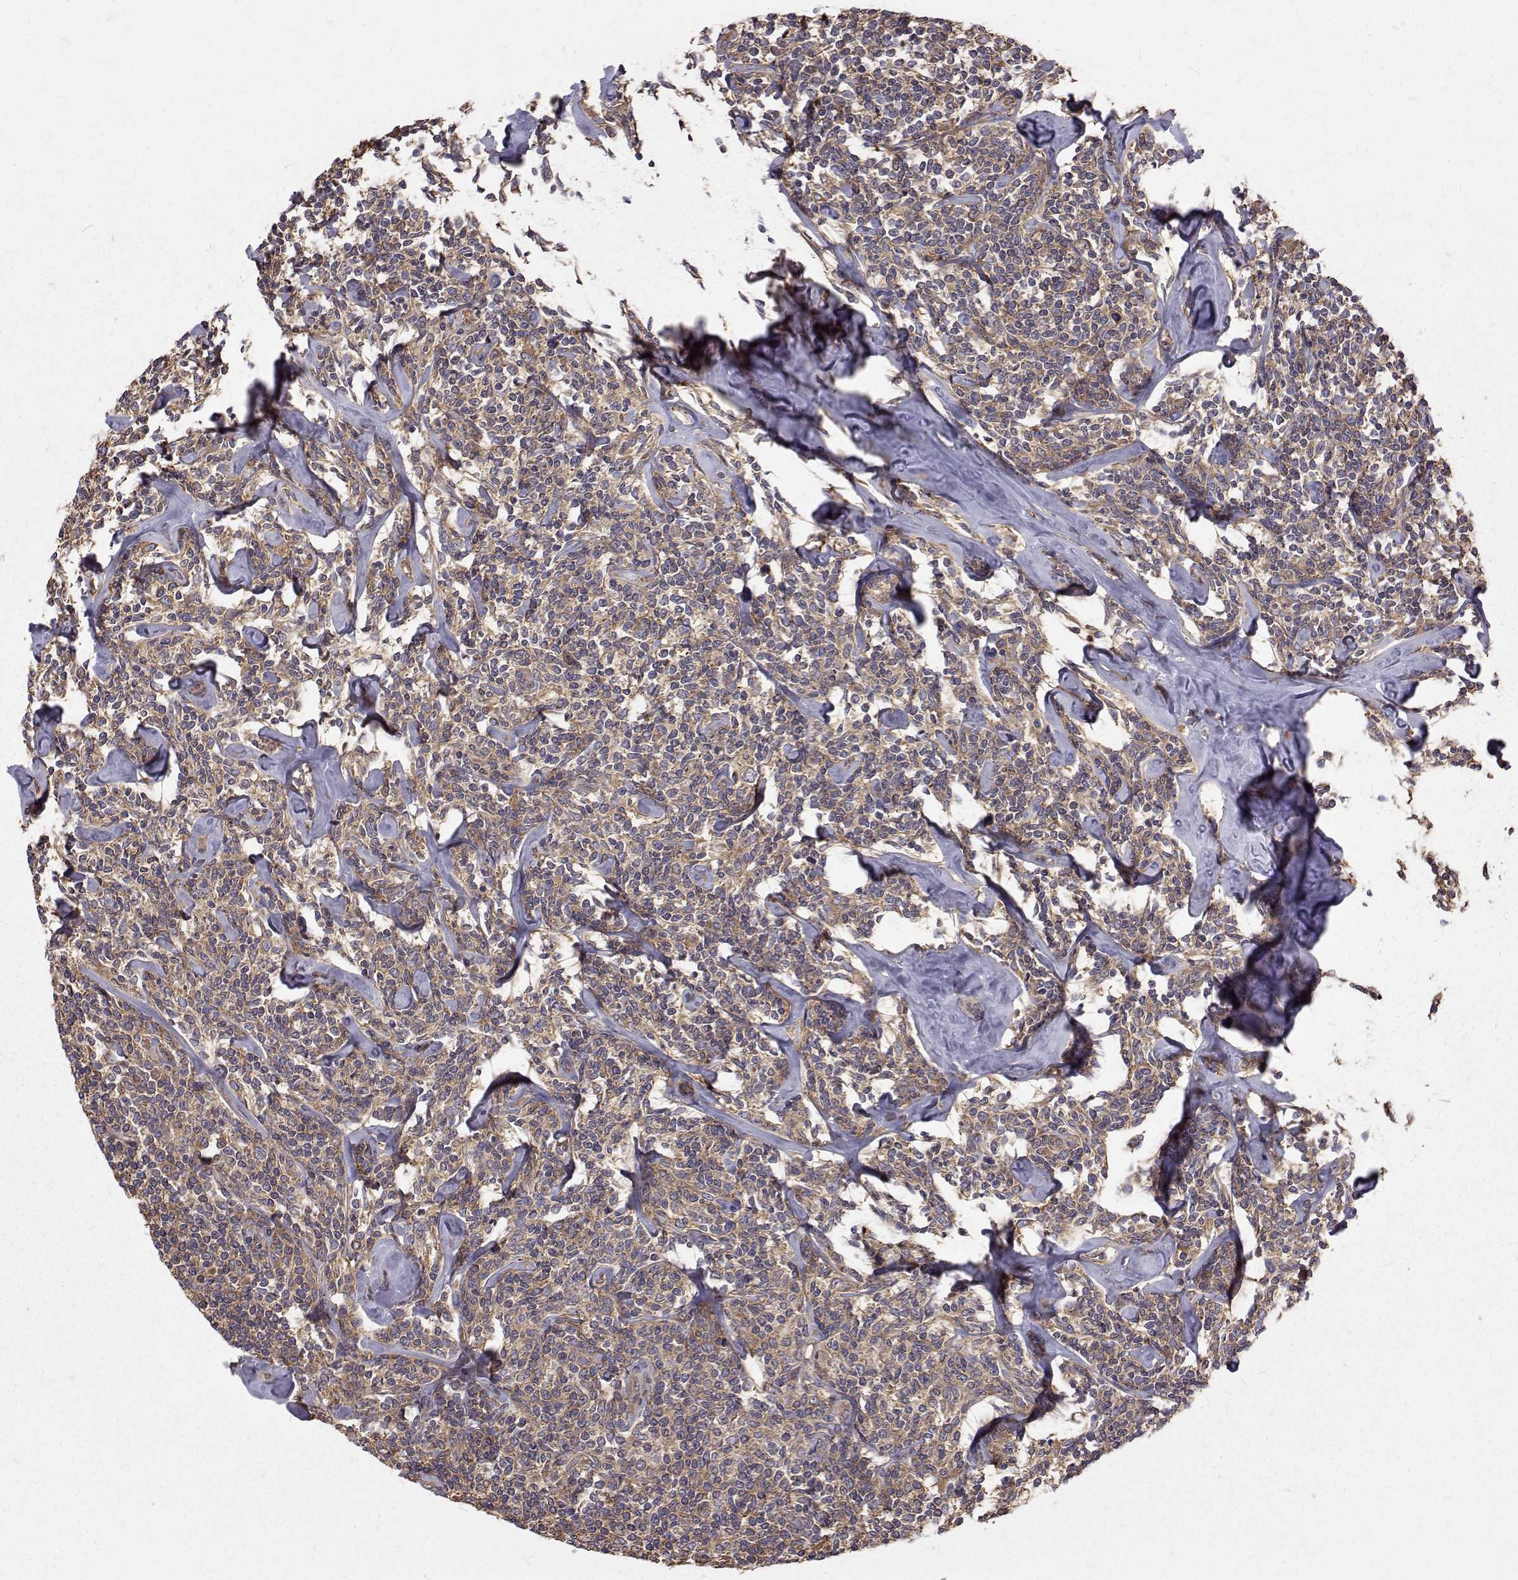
{"staining": {"intensity": "weak", "quantity": "25%-75%", "location": "cytoplasmic/membranous"}, "tissue": "lymphoma", "cell_type": "Tumor cells", "image_type": "cancer", "snomed": [{"axis": "morphology", "description": "Malignant lymphoma, non-Hodgkin's type, Low grade"}, {"axis": "topography", "description": "Lymph node"}], "caption": "Weak cytoplasmic/membranous protein staining is identified in about 25%-75% of tumor cells in lymphoma. (Brightfield microscopy of DAB IHC at high magnification).", "gene": "FARSB", "patient": {"sex": "female", "age": 56}}